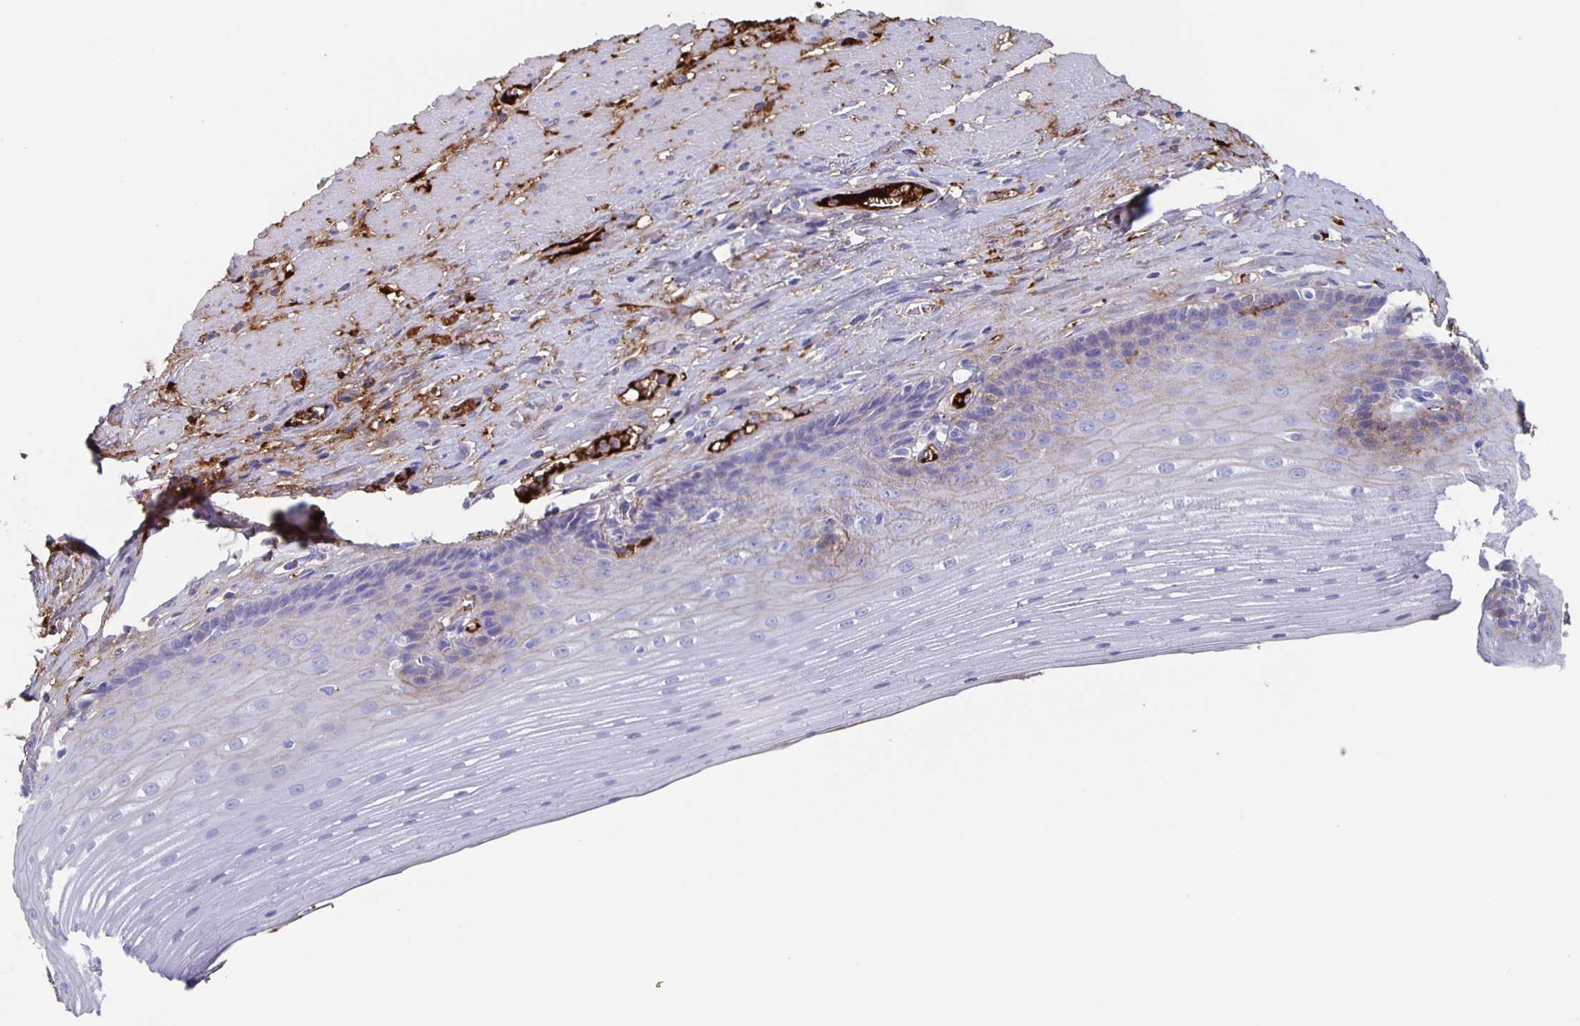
{"staining": {"intensity": "negative", "quantity": "none", "location": "none"}, "tissue": "esophagus", "cell_type": "Squamous epithelial cells", "image_type": "normal", "snomed": [{"axis": "morphology", "description": "Normal tissue, NOS"}, {"axis": "topography", "description": "Esophagus"}], "caption": "Immunohistochemical staining of unremarkable human esophagus demonstrates no significant expression in squamous epithelial cells.", "gene": "FGA", "patient": {"sex": "male", "age": 62}}